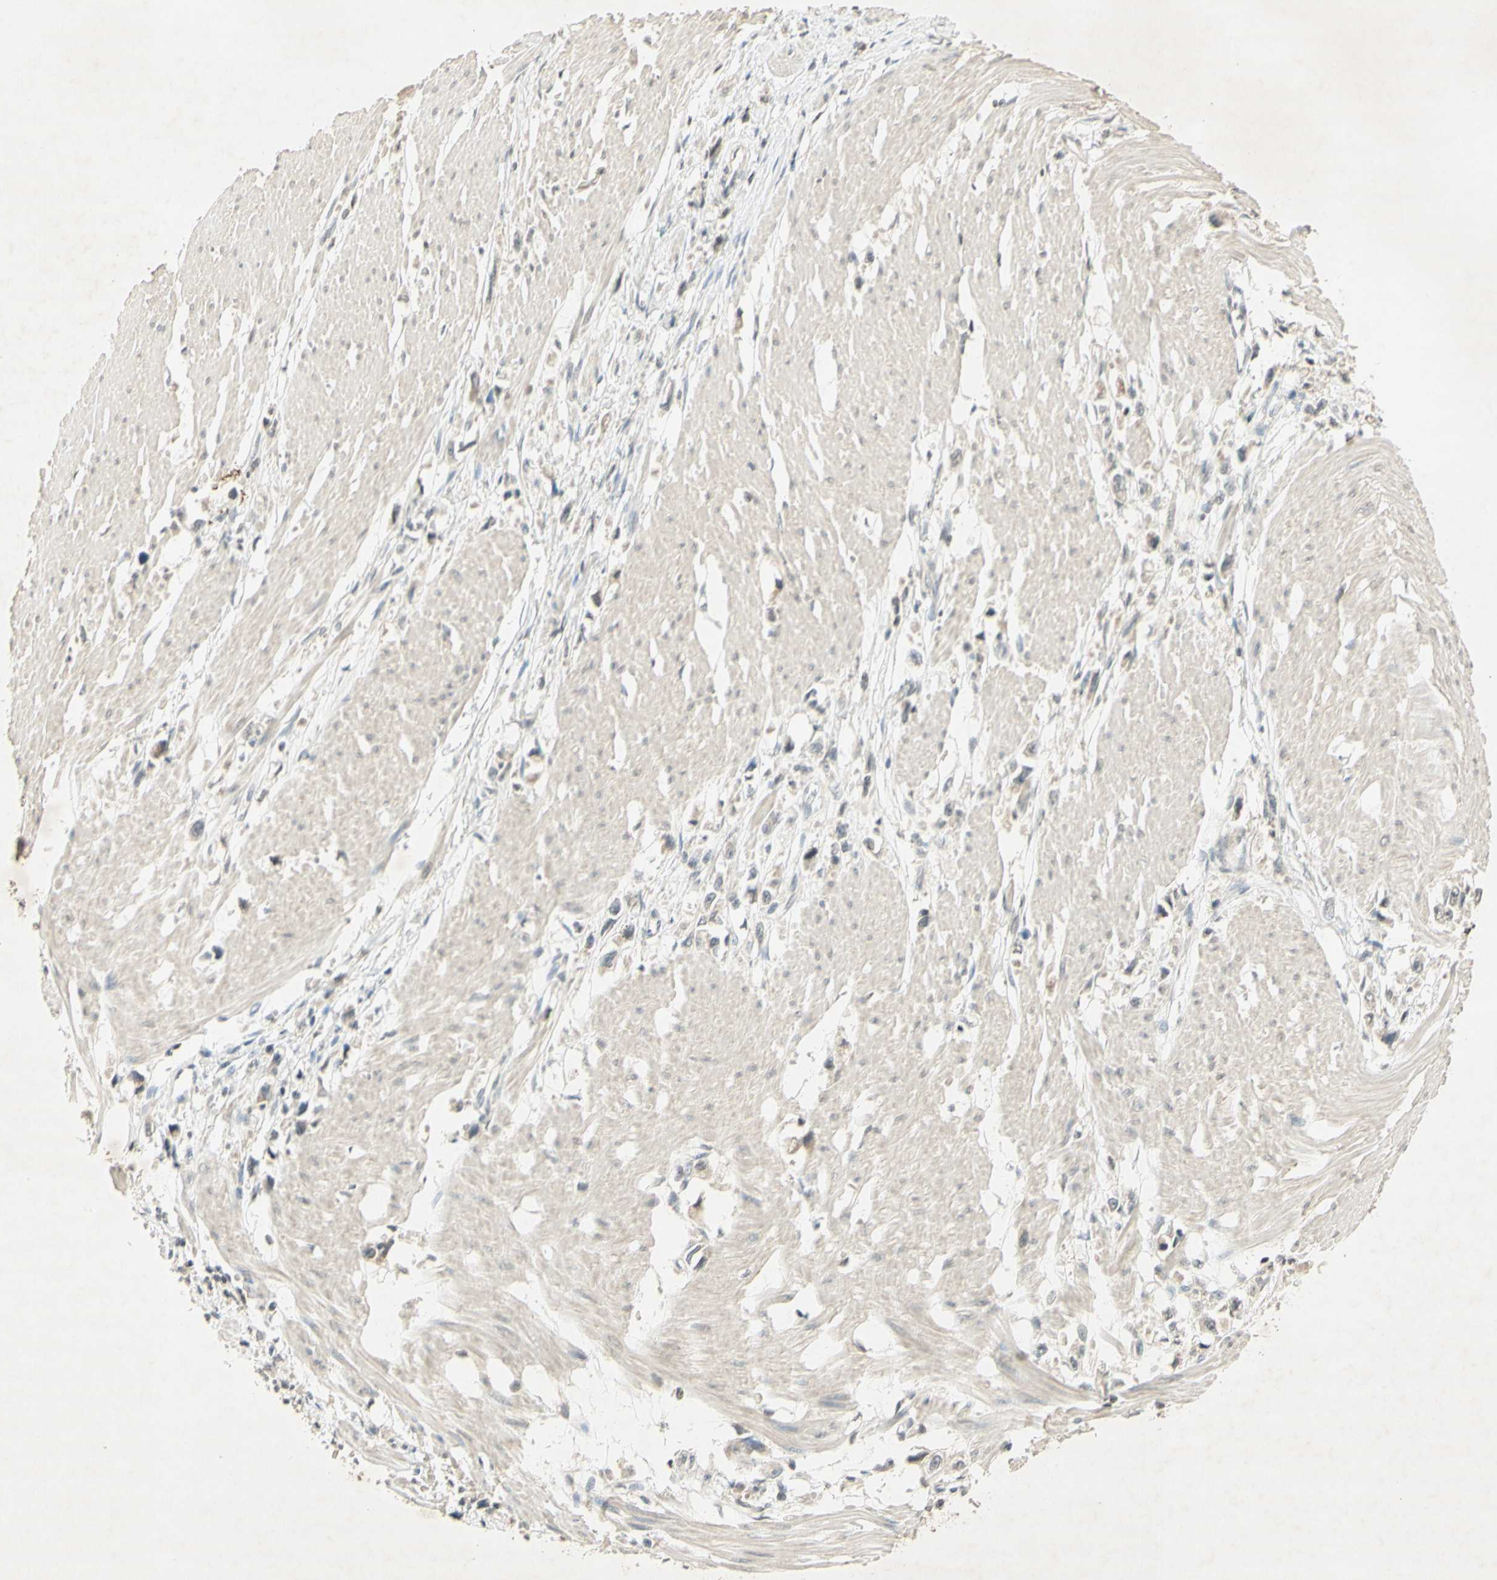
{"staining": {"intensity": "negative", "quantity": "none", "location": "none"}, "tissue": "stomach cancer", "cell_type": "Tumor cells", "image_type": "cancer", "snomed": [{"axis": "morphology", "description": "Adenocarcinoma, NOS"}, {"axis": "topography", "description": "Stomach"}], "caption": "Human stomach cancer (adenocarcinoma) stained for a protein using immunohistochemistry (IHC) displays no expression in tumor cells.", "gene": "GLI1", "patient": {"sex": "female", "age": 59}}